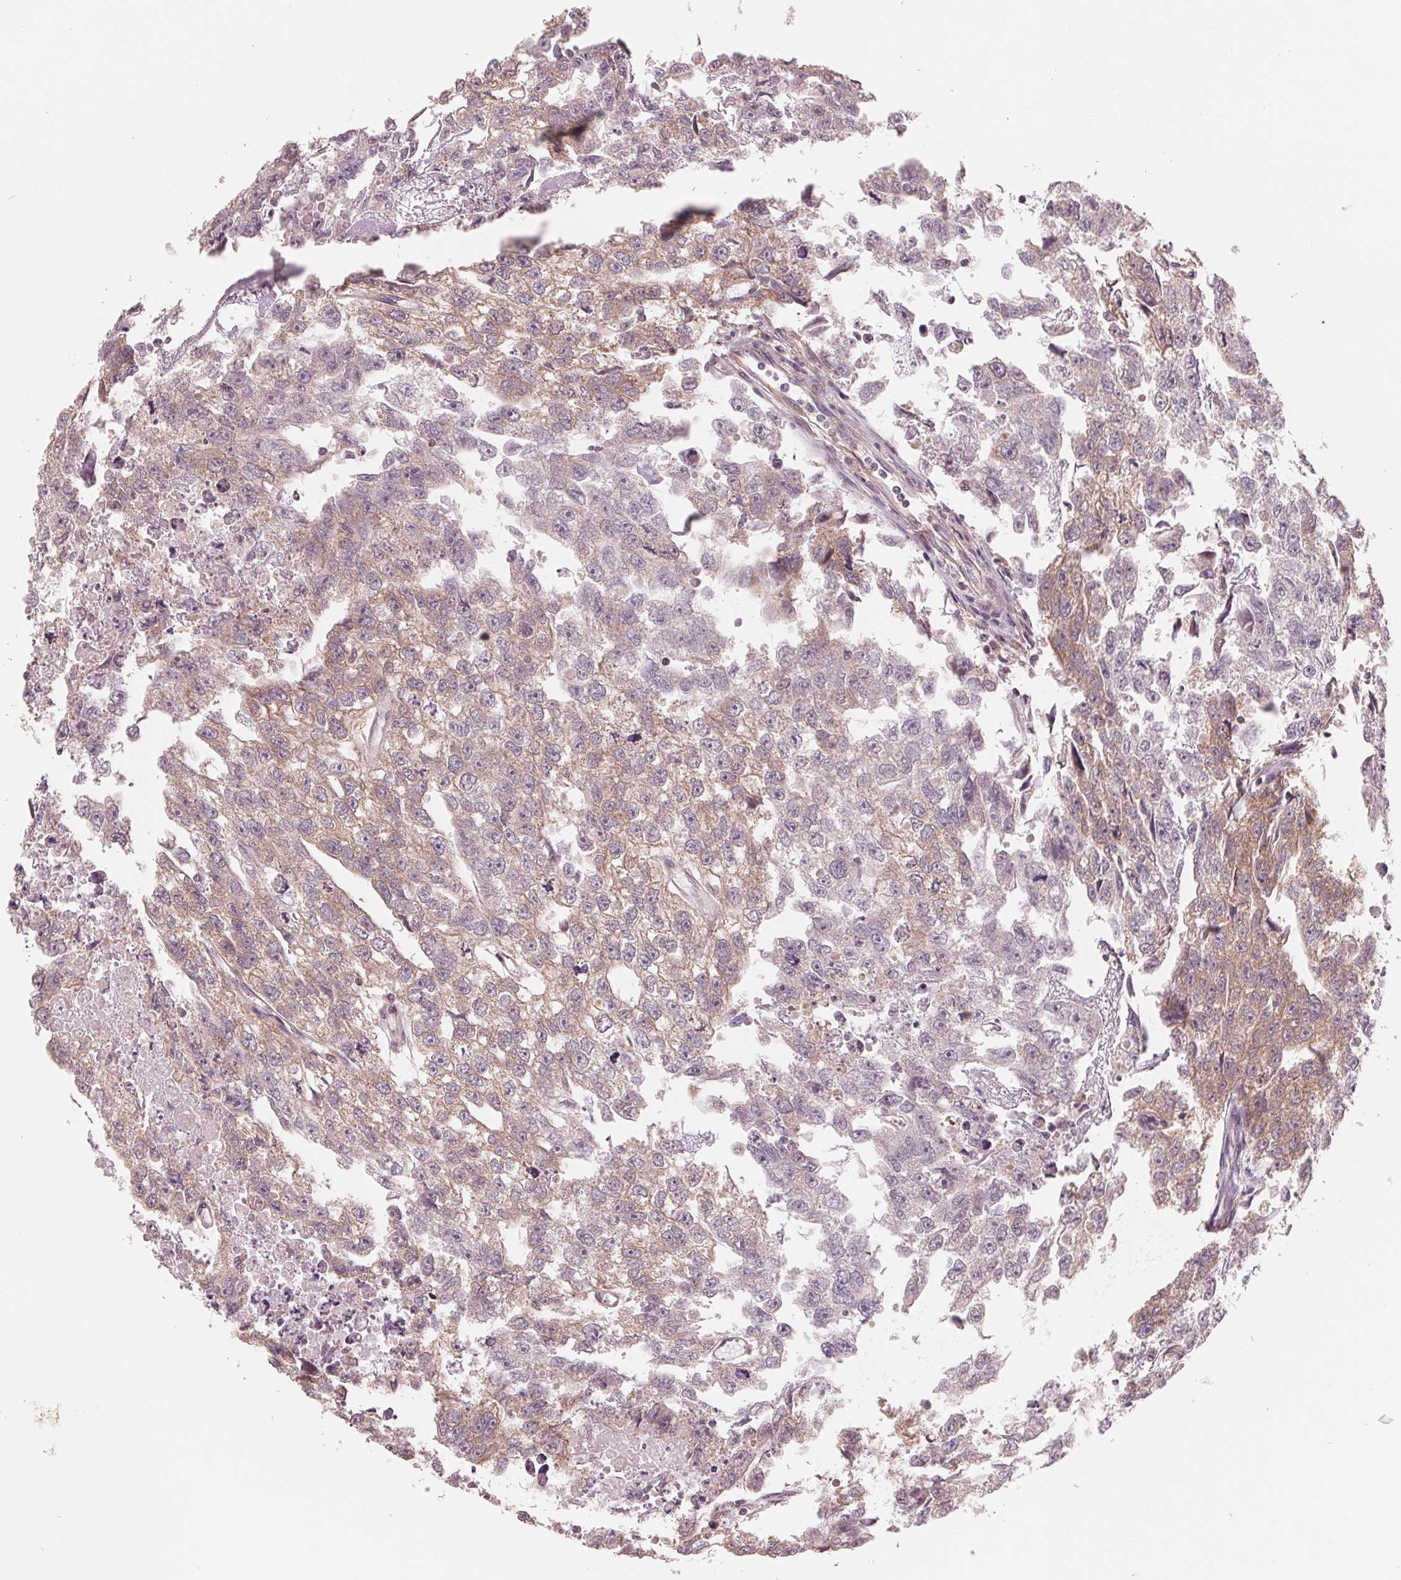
{"staining": {"intensity": "weak", "quantity": ">75%", "location": "cytoplasmic/membranous"}, "tissue": "testis cancer", "cell_type": "Tumor cells", "image_type": "cancer", "snomed": [{"axis": "morphology", "description": "Carcinoma, Embryonal, NOS"}, {"axis": "morphology", "description": "Teratoma, malignant, NOS"}, {"axis": "topography", "description": "Testis"}], "caption": "This micrograph exhibits immunohistochemistry staining of human testis malignant teratoma, with low weak cytoplasmic/membranous staining in approximately >75% of tumor cells.", "gene": "GIGYF2", "patient": {"sex": "male", "age": 44}}